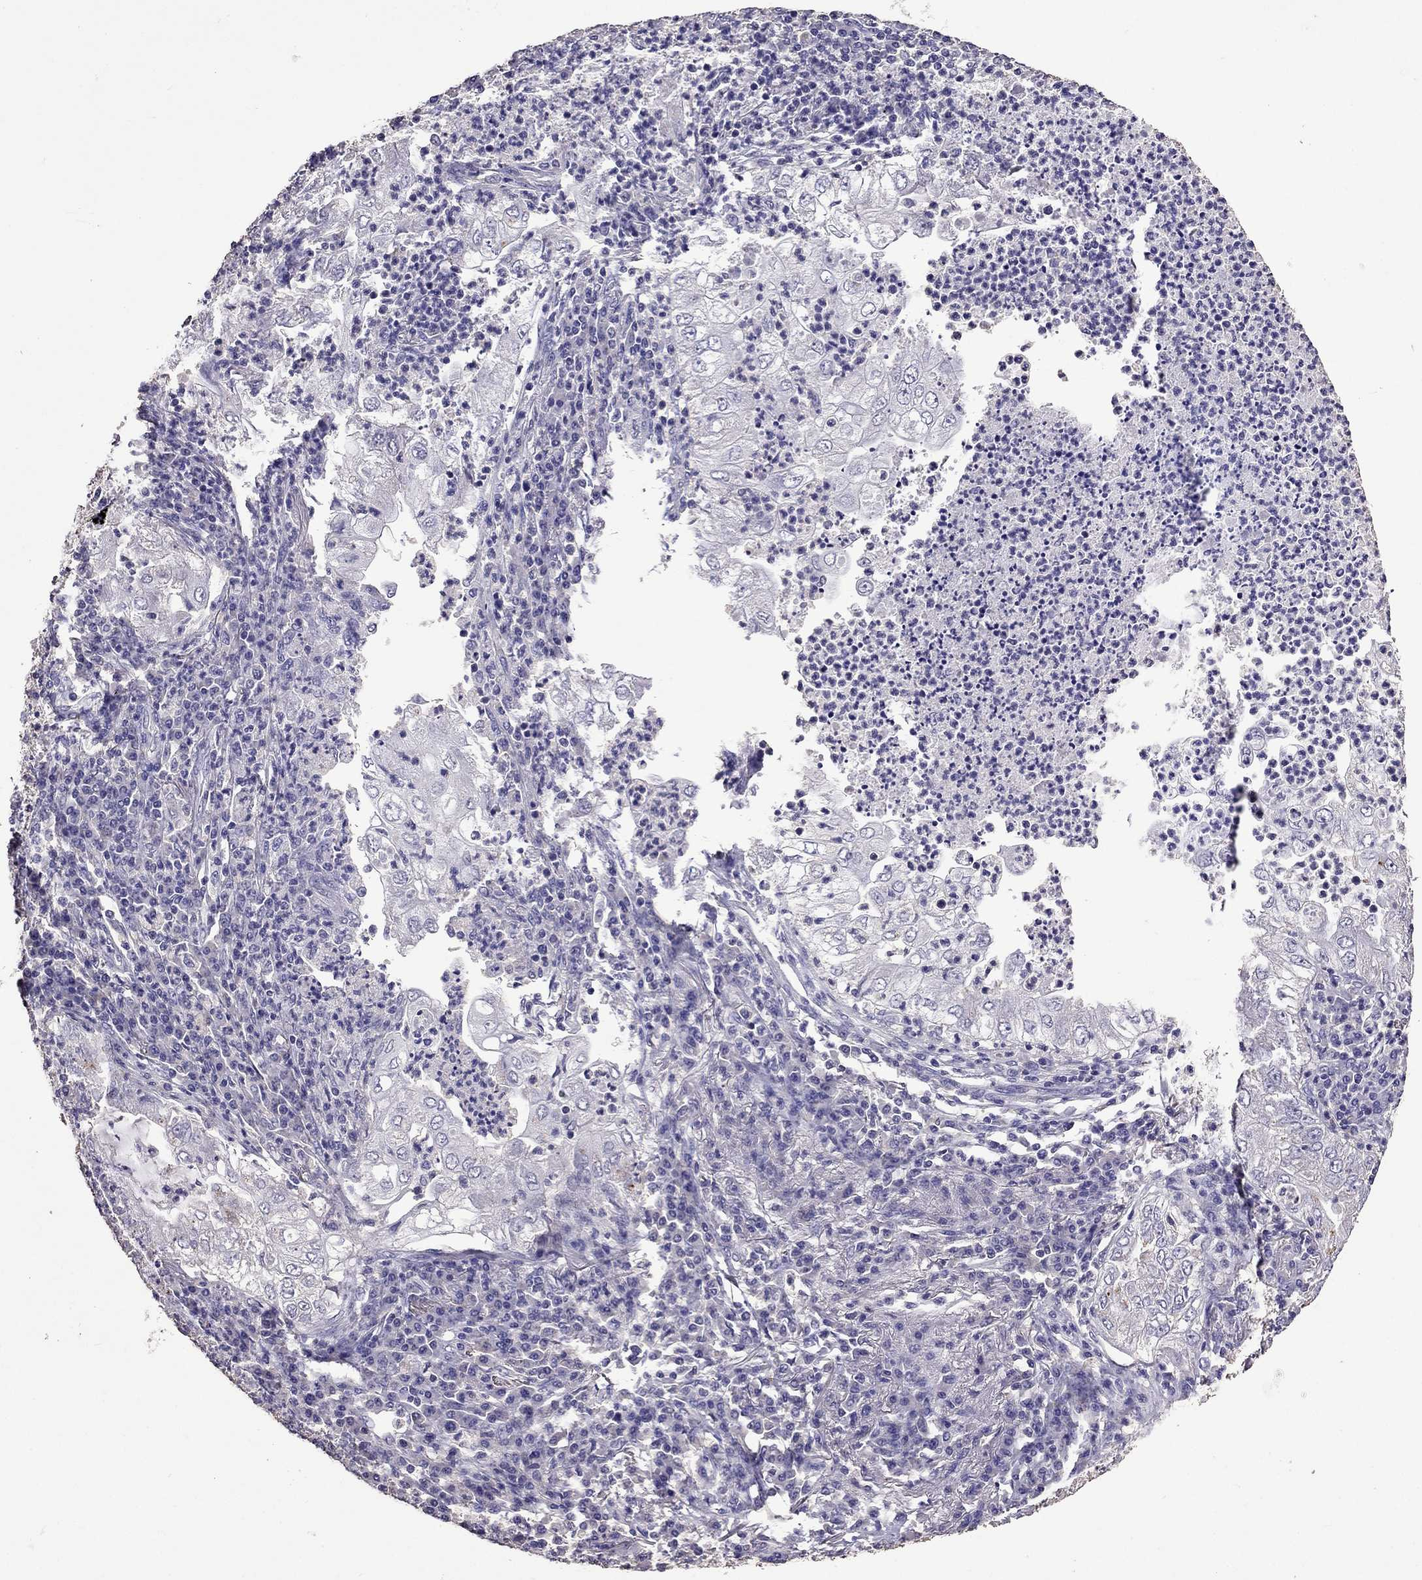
{"staining": {"intensity": "negative", "quantity": "none", "location": "none"}, "tissue": "lung cancer", "cell_type": "Tumor cells", "image_type": "cancer", "snomed": [{"axis": "morphology", "description": "Adenocarcinoma, NOS"}, {"axis": "topography", "description": "Lung"}], "caption": "DAB (3,3'-diaminobenzidine) immunohistochemical staining of adenocarcinoma (lung) shows no significant positivity in tumor cells. The staining is performed using DAB brown chromogen with nuclei counter-stained in using hematoxylin.", "gene": "NKX3-1", "patient": {"sex": "female", "age": 73}}